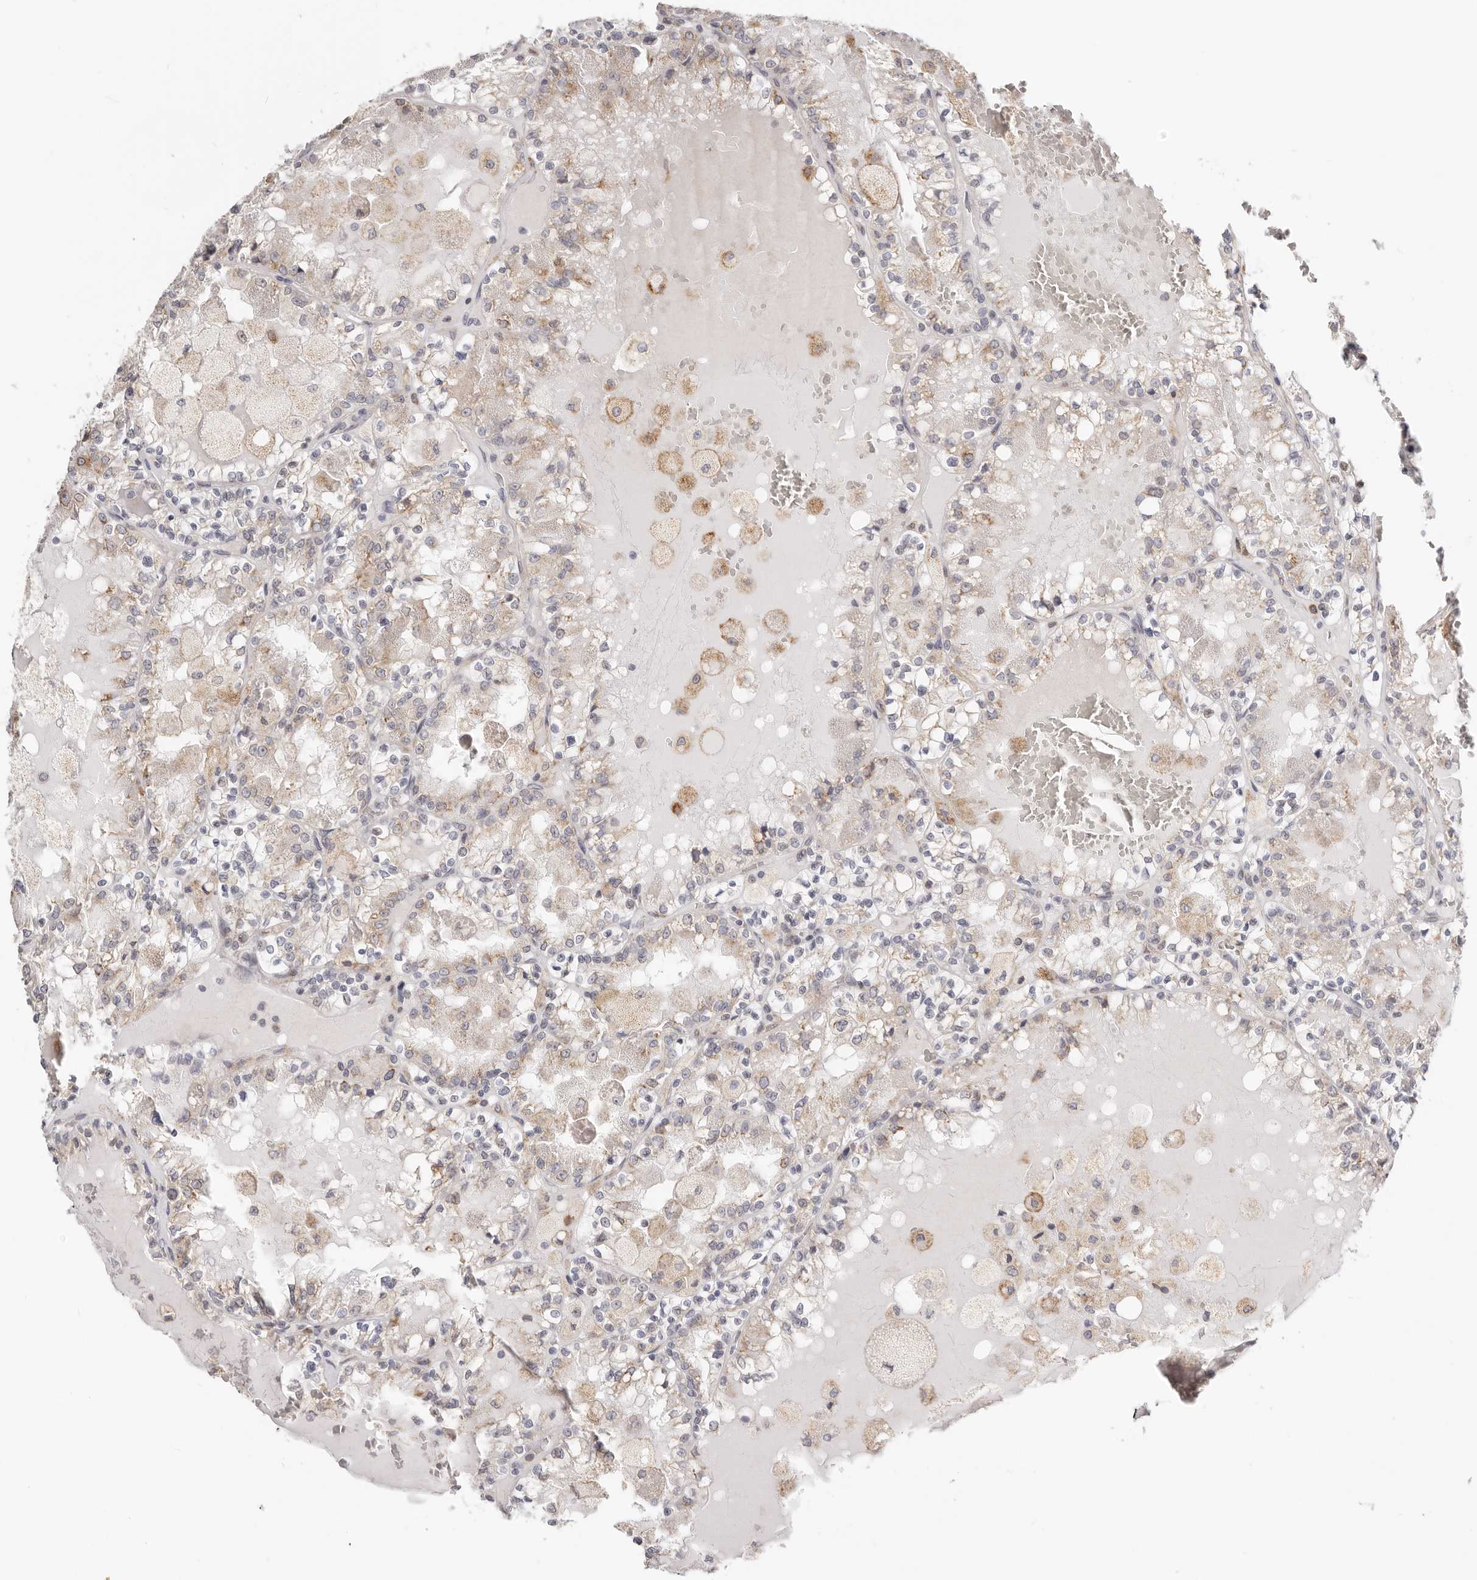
{"staining": {"intensity": "negative", "quantity": "none", "location": "none"}, "tissue": "renal cancer", "cell_type": "Tumor cells", "image_type": "cancer", "snomed": [{"axis": "morphology", "description": "Adenocarcinoma, NOS"}, {"axis": "topography", "description": "Kidney"}], "caption": "Immunohistochemistry (IHC) histopathology image of human renal adenocarcinoma stained for a protein (brown), which displays no expression in tumor cells.", "gene": "IL32", "patient": {"sex": "female", "age": 56}}